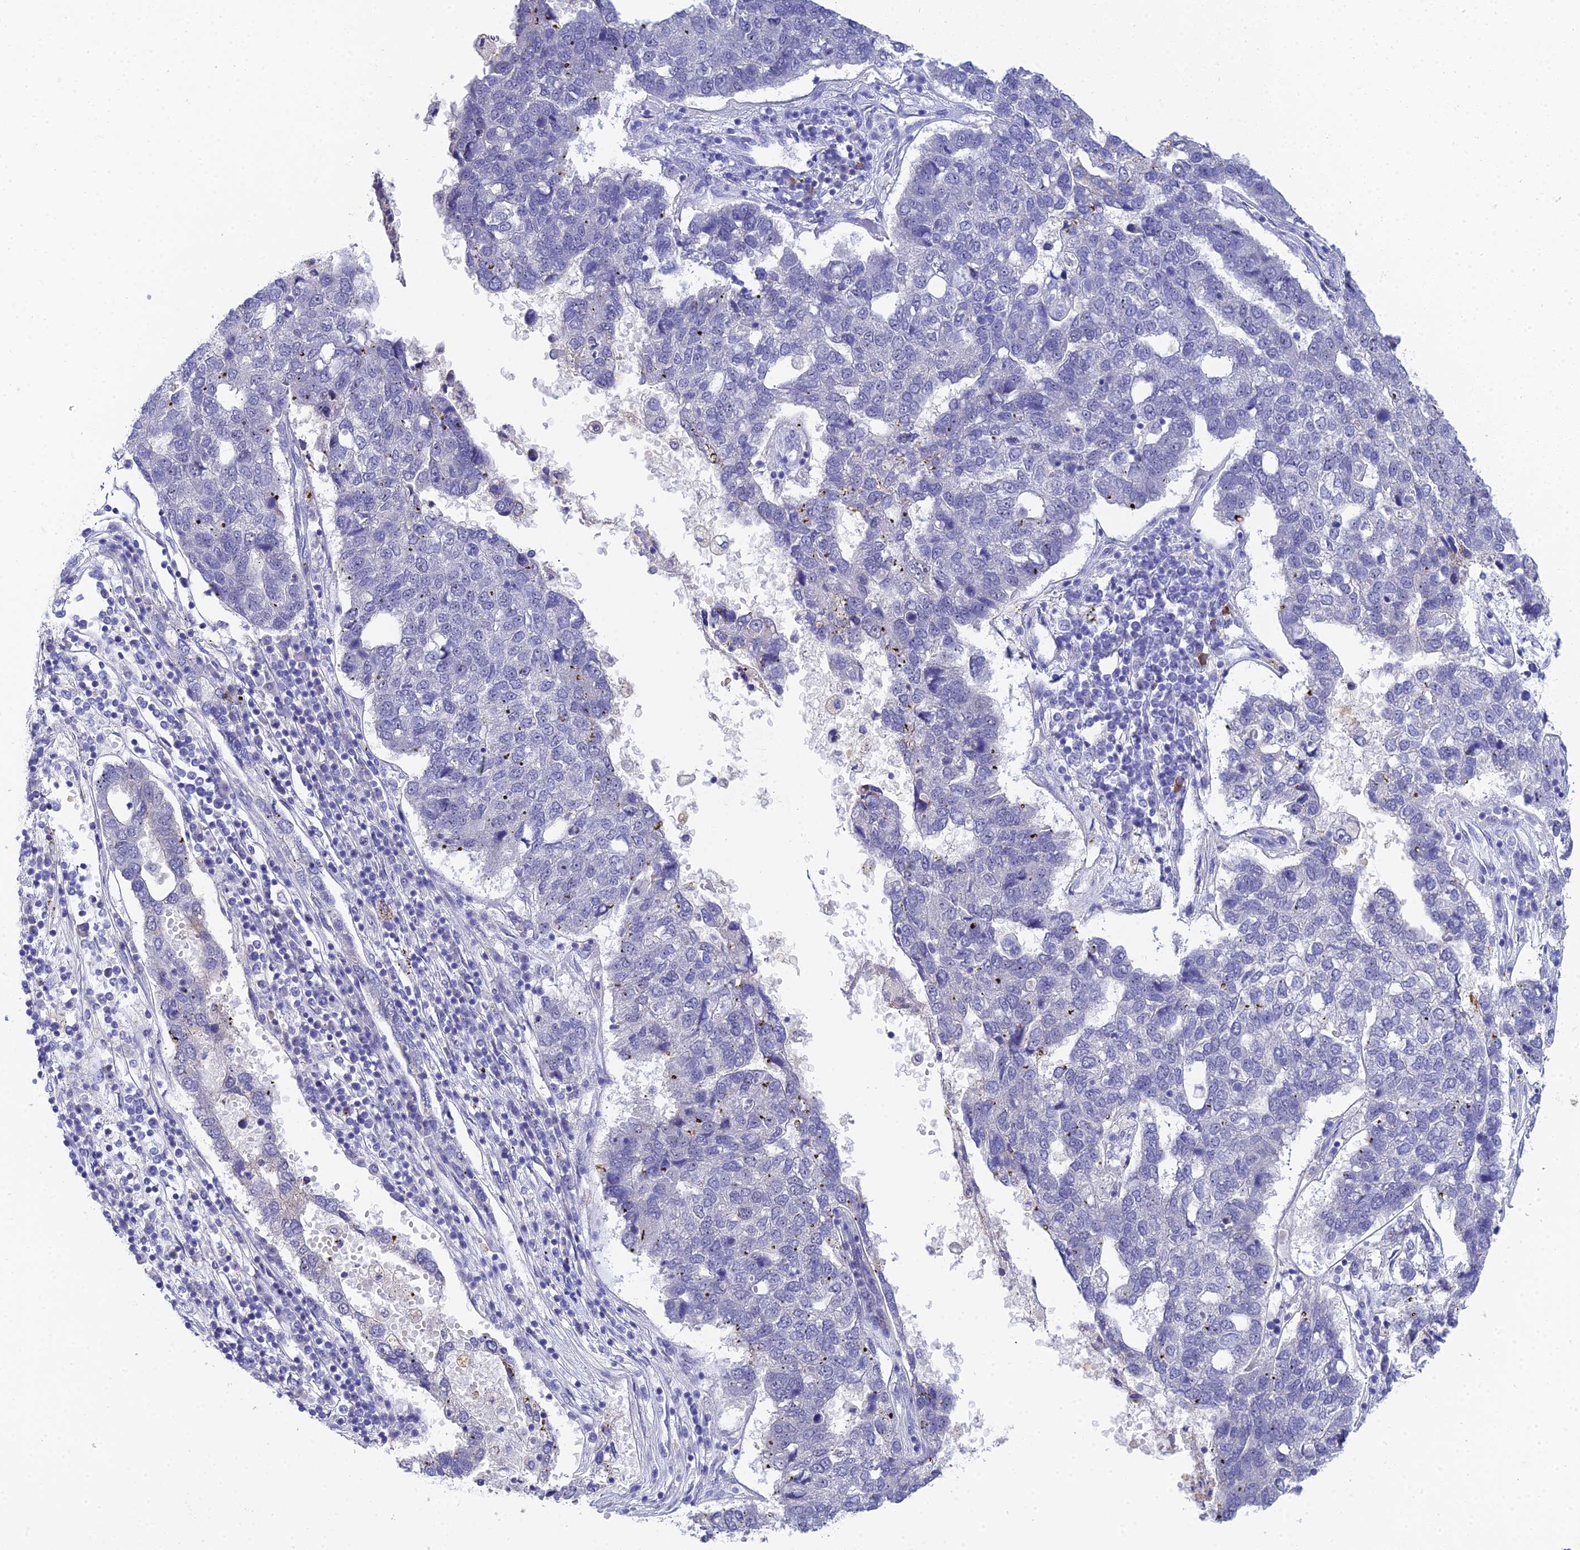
{"staining": {"intensity": "negative", "quantity": "none", "location": "none"}, "tissue": "pancreatic cancer", "cell_type": "Tumor cells", "image_type": "cancer", "snomed": [{"axis": "morphology", "description": "Adenocarcinoma, NOS"}, {"axis": "topography", "description": "Pancreas"}], "caption": "This is an IHC photomicrograph of human pancreatic adenocarcinoma. There is no expression in tumor cells.", "gene": "PLPP4", "patient": {"sex": "female", "age": 61}}